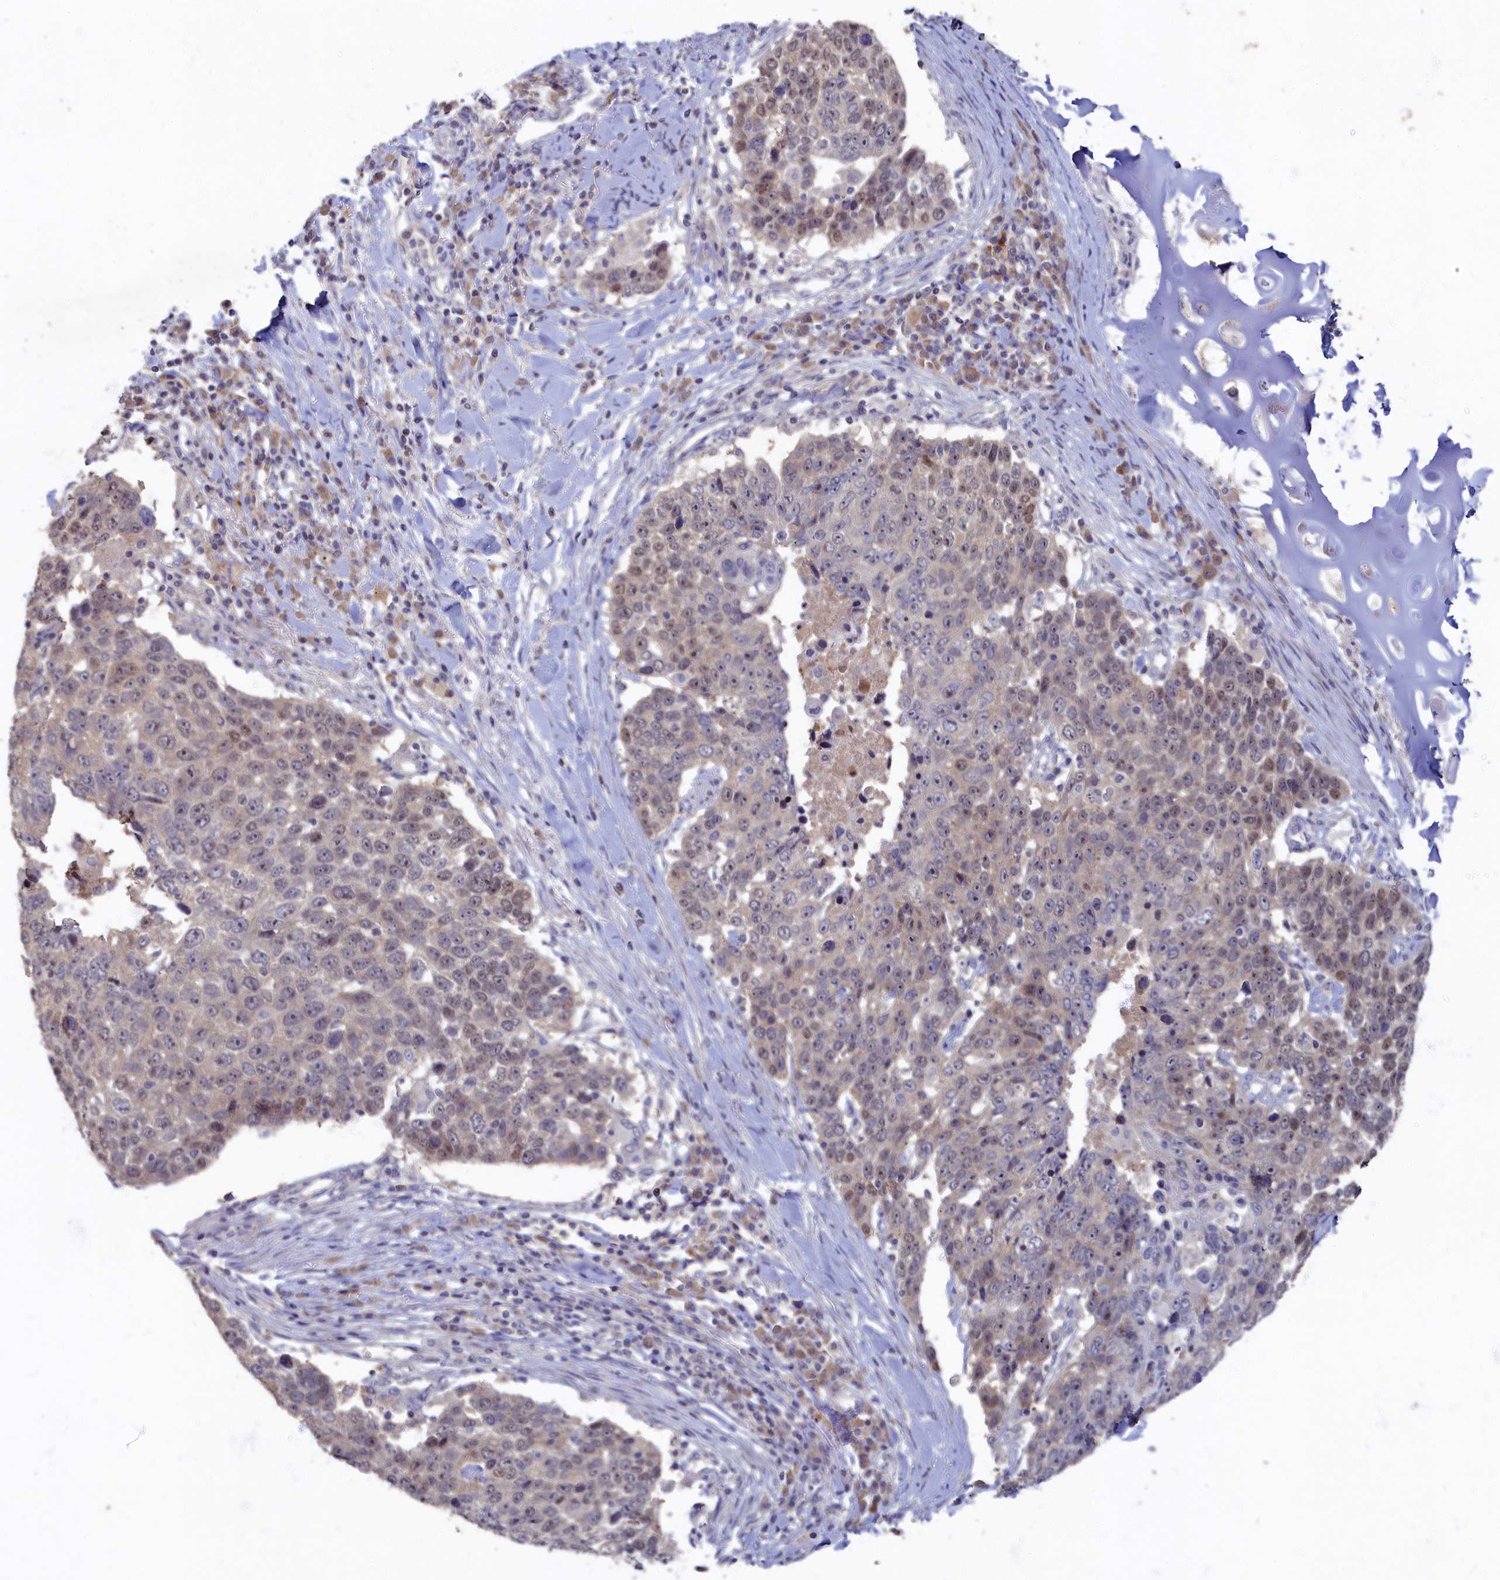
{"staining": {"intensity": "moderate", "quantity": "<25%", "location": "nuclear"}, "tissue": "lung cancer", "cell_type": "Tumor cells", "image_type": "cancer", "snomed": [{"axis": "morphology", "description": "Squamous cell carcinoma, NOS"}, {"axis": "topography", "description": "Lung"}], "caption": "Lung squamous cell carcinoma tissue displays moderate nuclear expression in about <25% of tumor cells, visualized by immunohistochemistry.", "gene": "HUNK", "patient": {"sex": "male", "age": 66}}